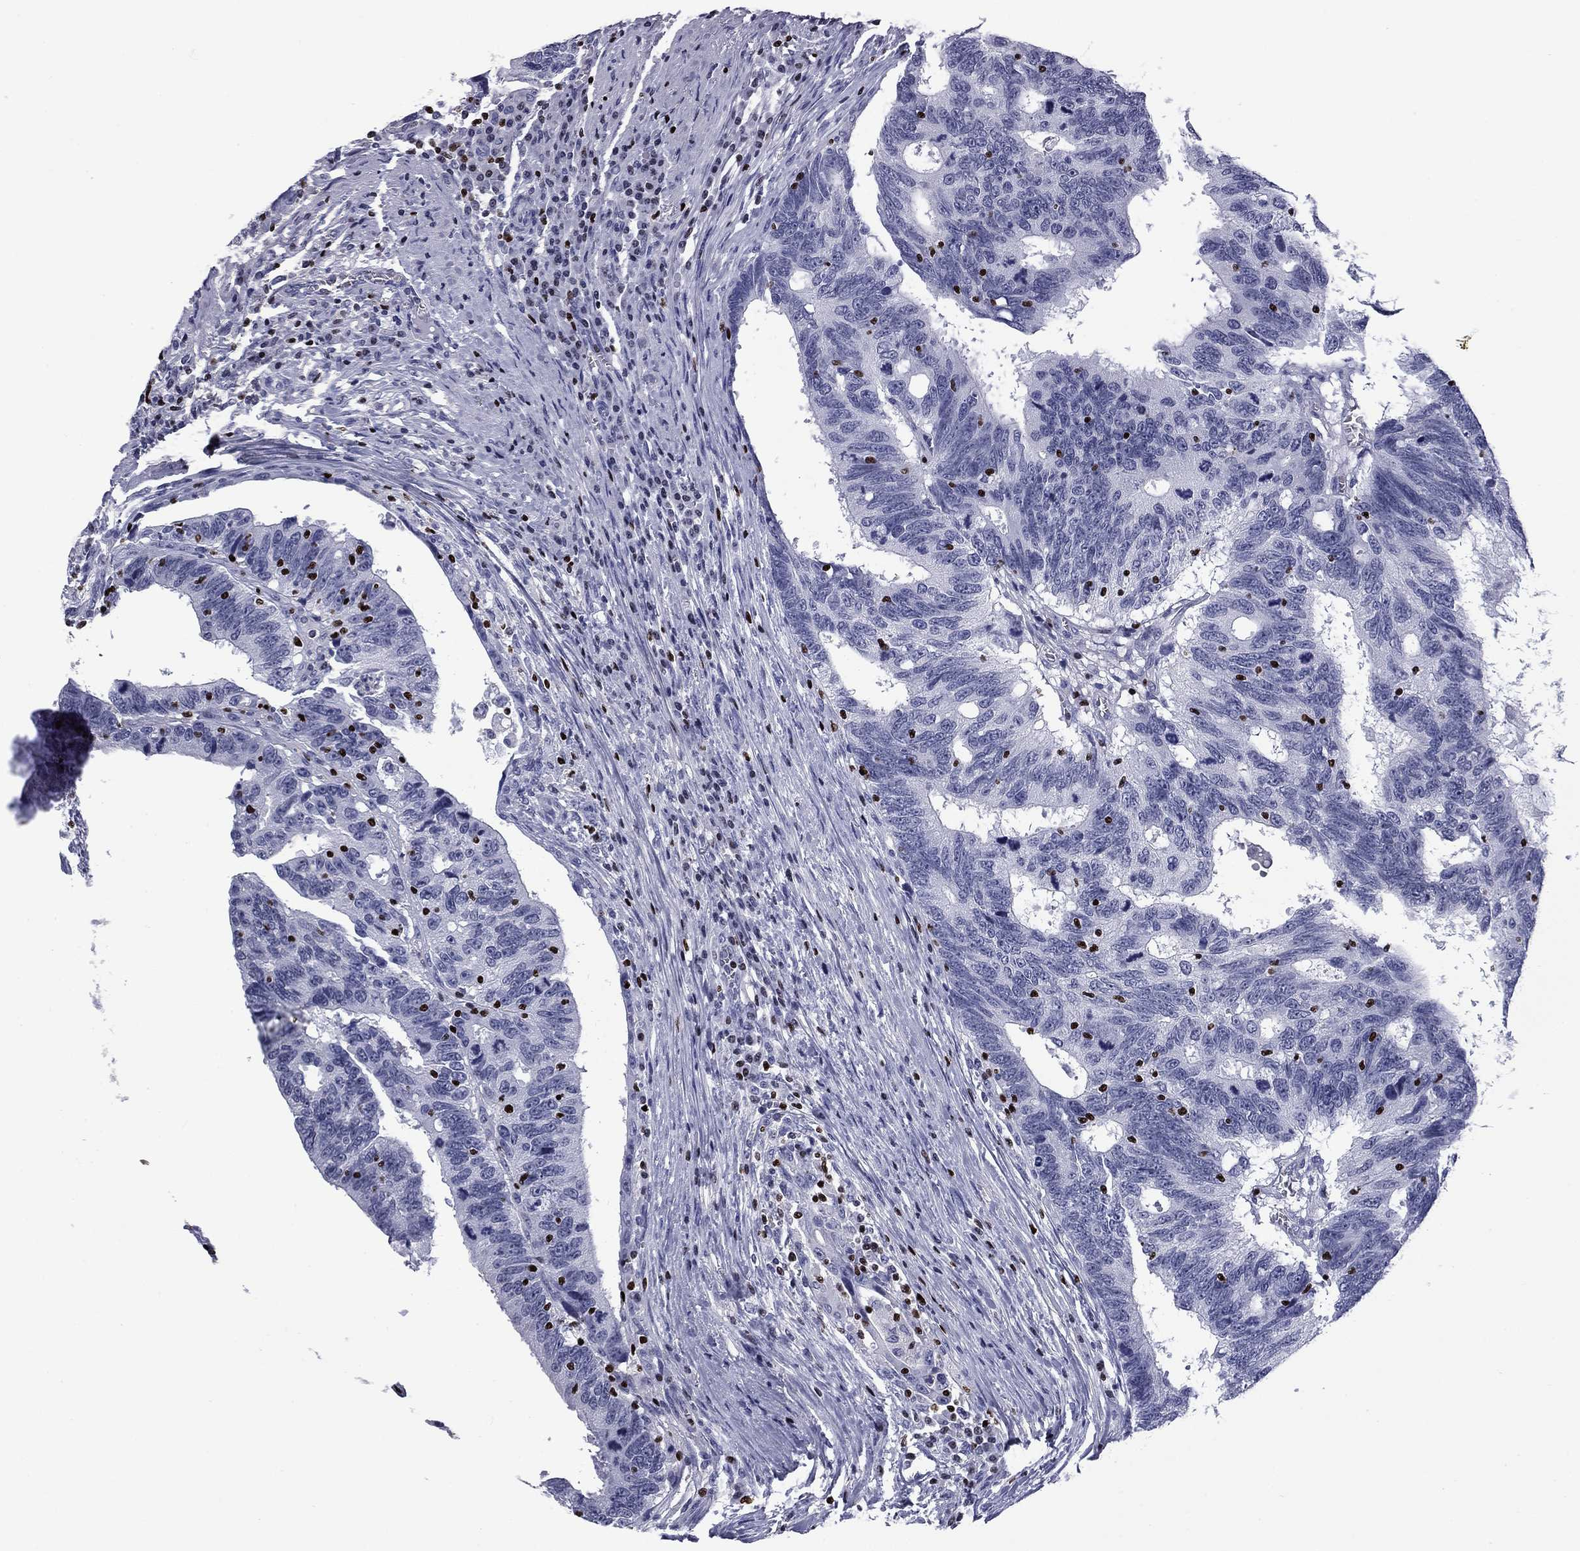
{"staining": {"intensity": "negative", "quantity": "none", "location": "none"}, "tissue": "colorectal cancer", "cell_type": "Tumor cells", "image_type": "cancer", "snomed": [{"axis": "morphology", "description": "Adenocarcinoma, NOS"}, {"axis": "topography", "description": "Colon"}], "caption": "Immunohistochemical staining of colorectal cancer (adenocarcinoma) exhibits no significant staining in tumor cells.", "gene": "IKZF3", "patient": {"sex": "female", "age": 77}}